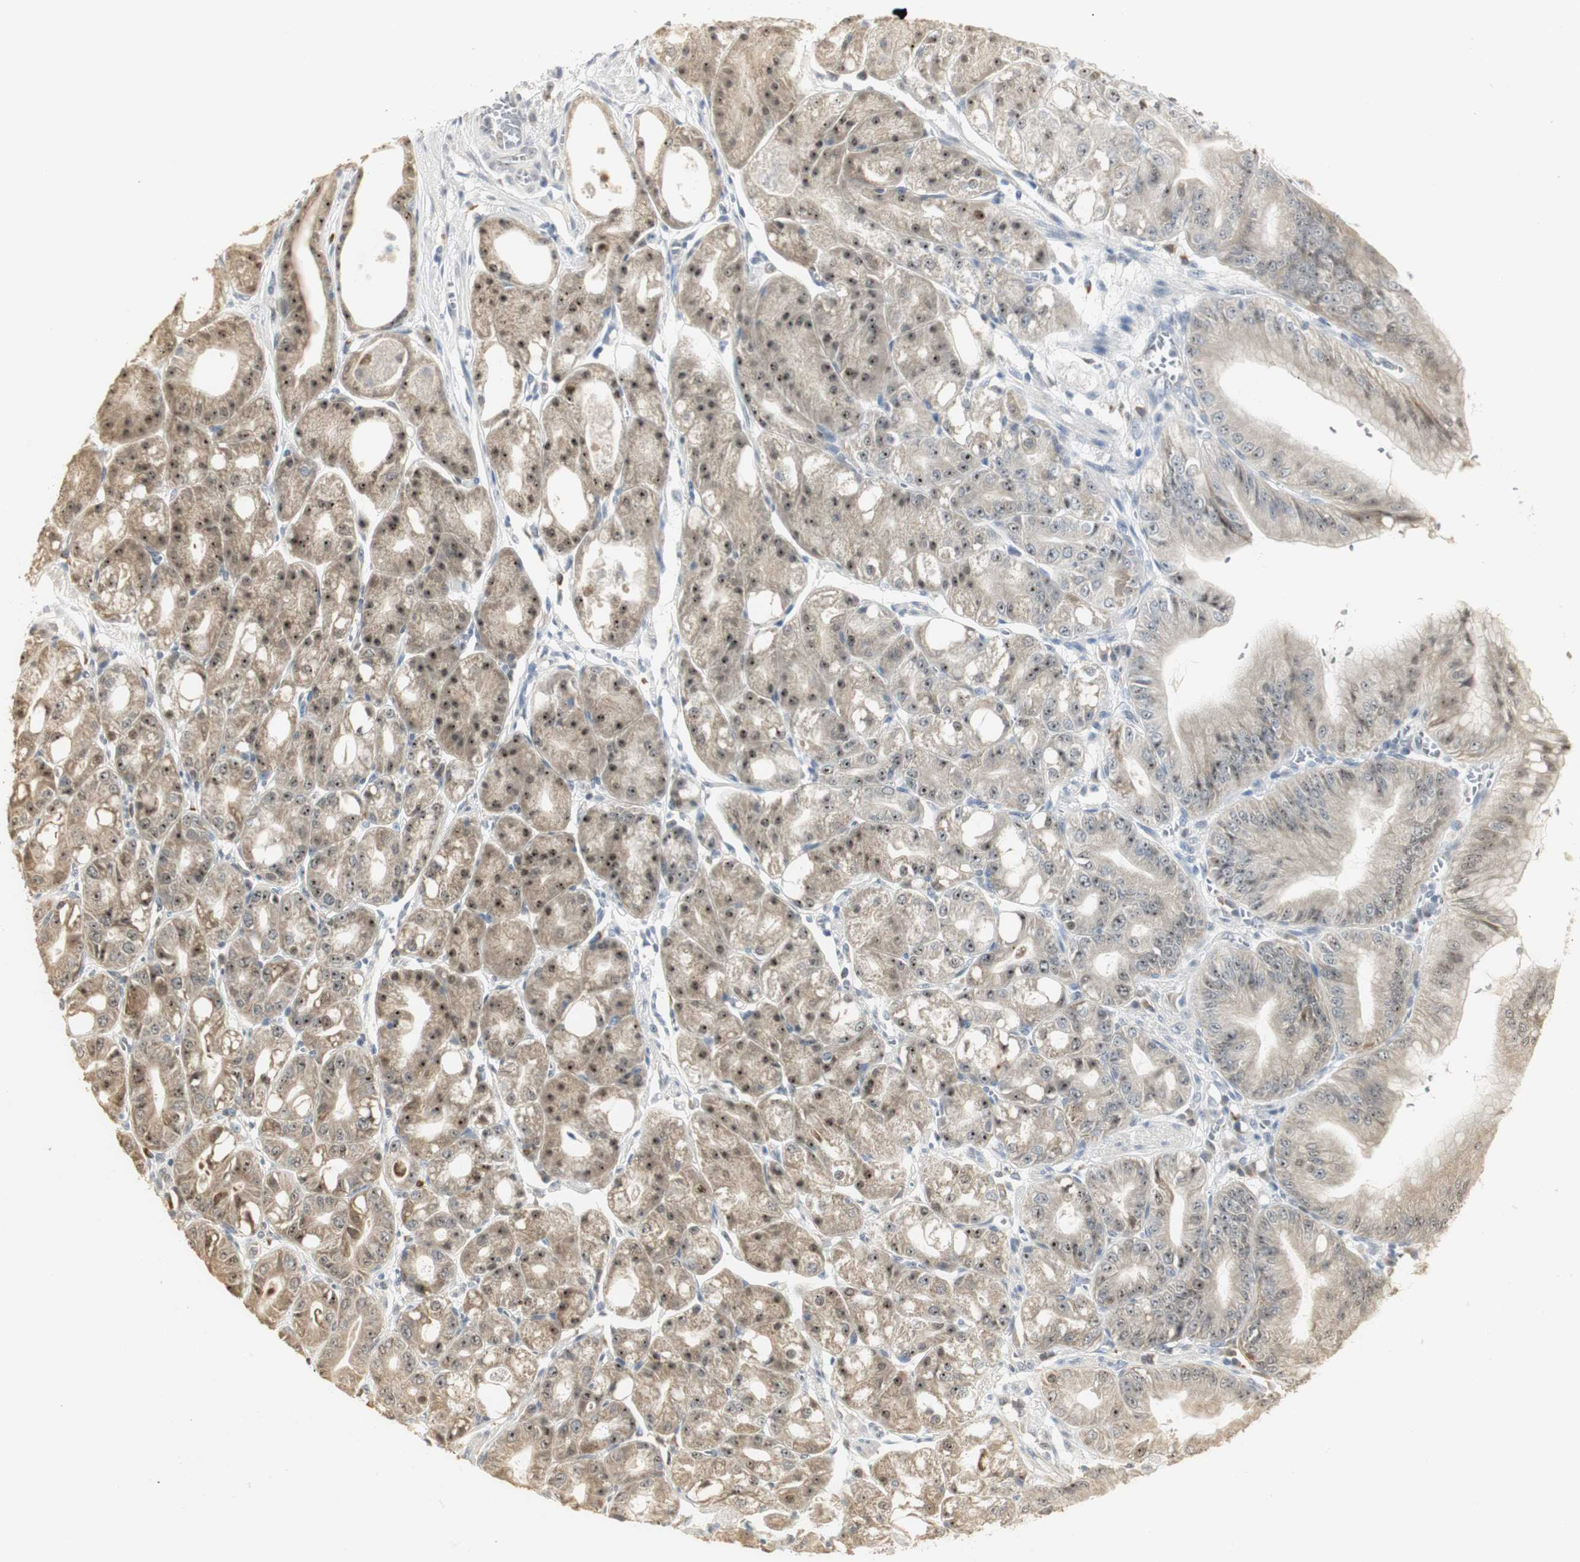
{"staining": {"intensity": "strong", "quantity": "25%-75%", "location": "cytoplasmic/membranous,nuclear"}, "tissue": "stomach", "cell_type": "Glandular cells", "image_type": "normal", "snomed": [{"axis": "morphology", "description": "Normal tissue, NOS"}, {"axis": "topography", "description": "Stomach, lower"}], "caption": "A micrograph of human stomach stained for a protein demonstrates strong cytoplasmic/membranous,nuclear brown staining in glandular cells.", "gene": "ELOA", "patient": {"sex": "male", "age": 71}}